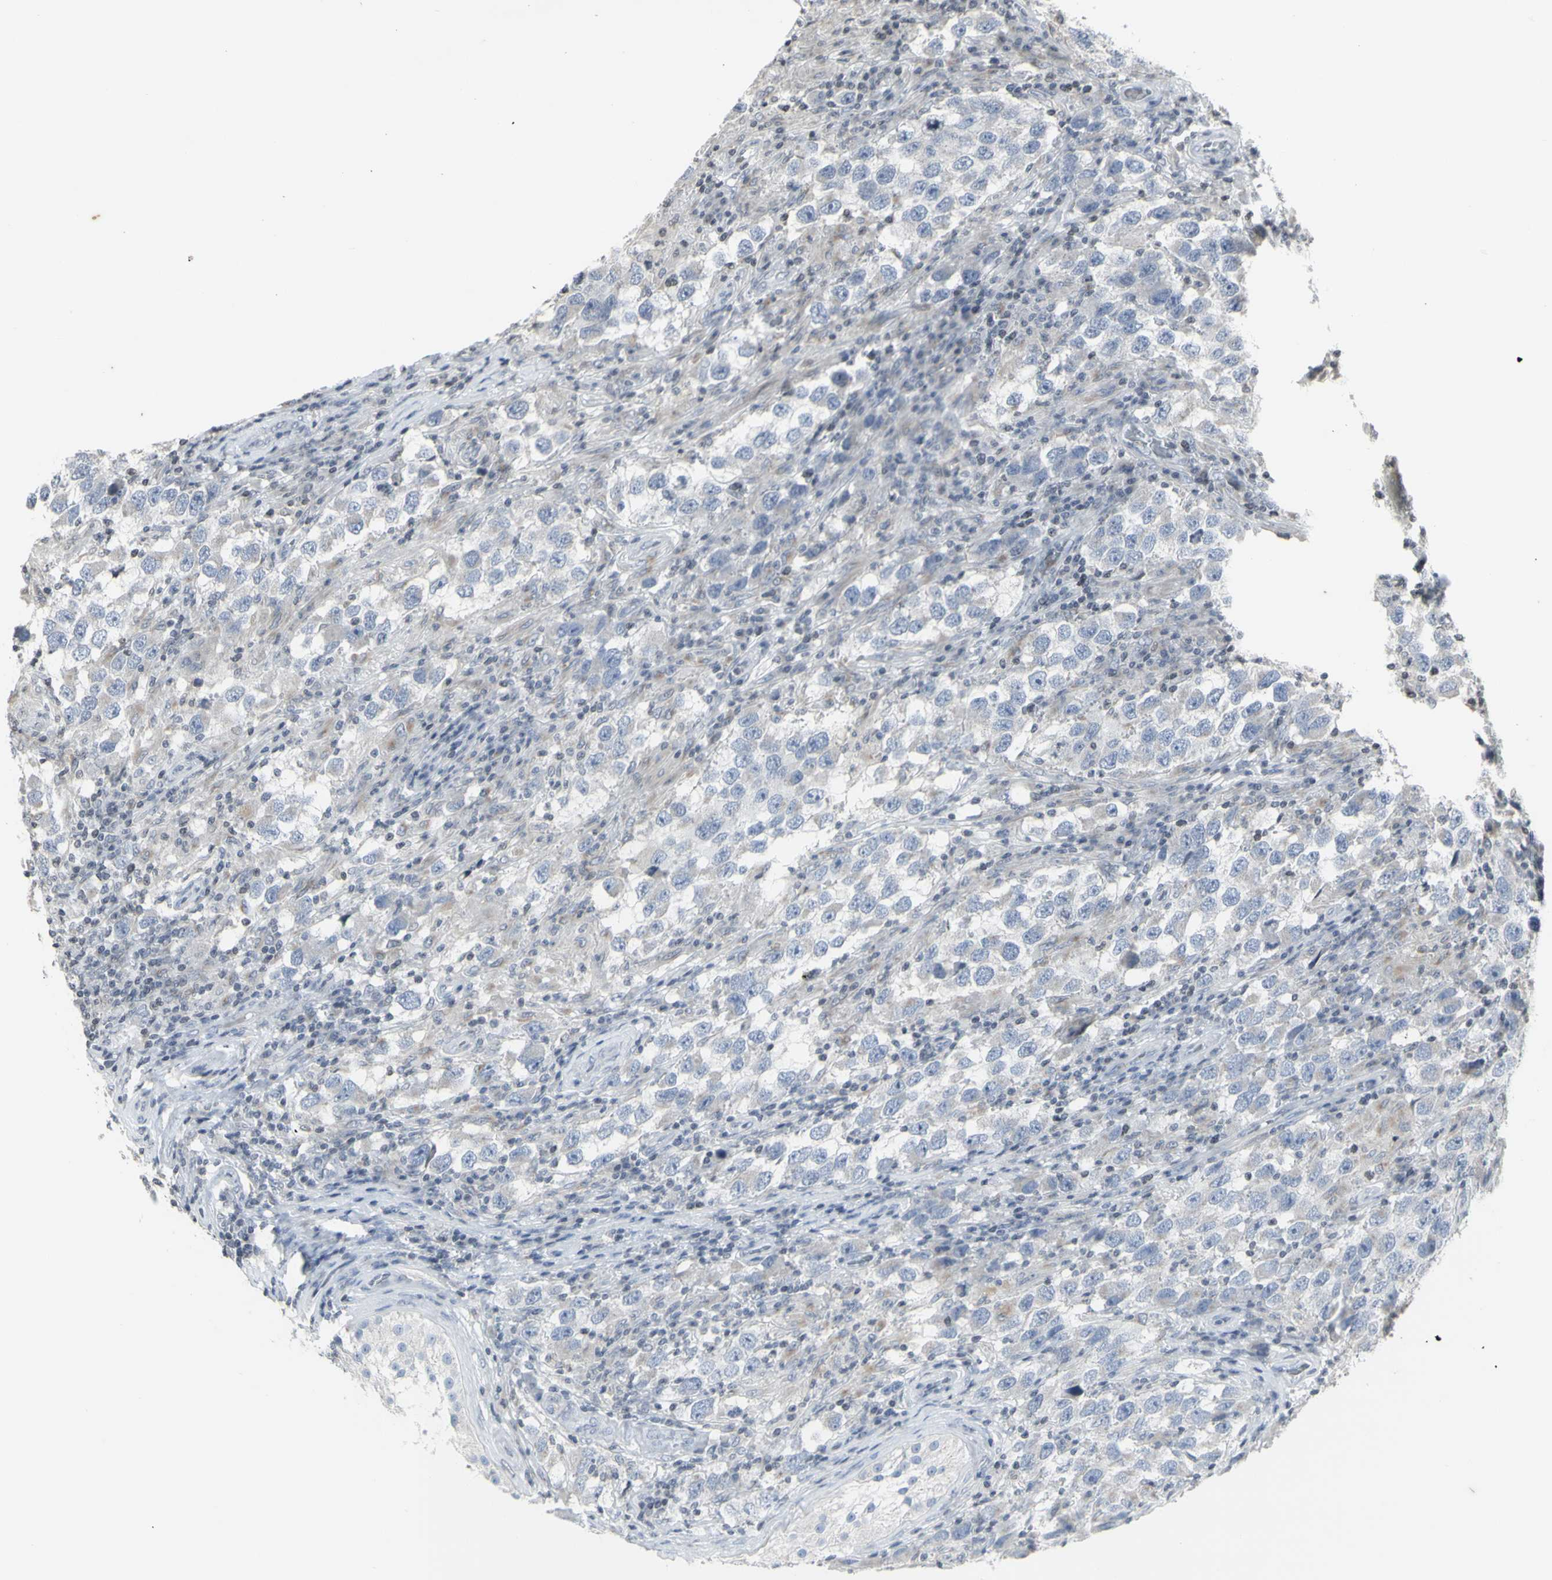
{"staining": {"intensity": "negative", "quantity": "none", "location": "none"}, "tissue": "testis cancer", "cell_type": "Tumor cells", "image_type": "cancer", "snomed": [{"axis": "morphology", "description": "Carcinoma, Embryonal, NOS"}, {"axis": "topography", "description": "Testis"}], "caption": "Protein analysis of testis cancer (embryonal carcinoma) displays no significant staining in tumor cells.", "gene": "MUC5AC", "patient": {"sex": "male", "age": 21}}